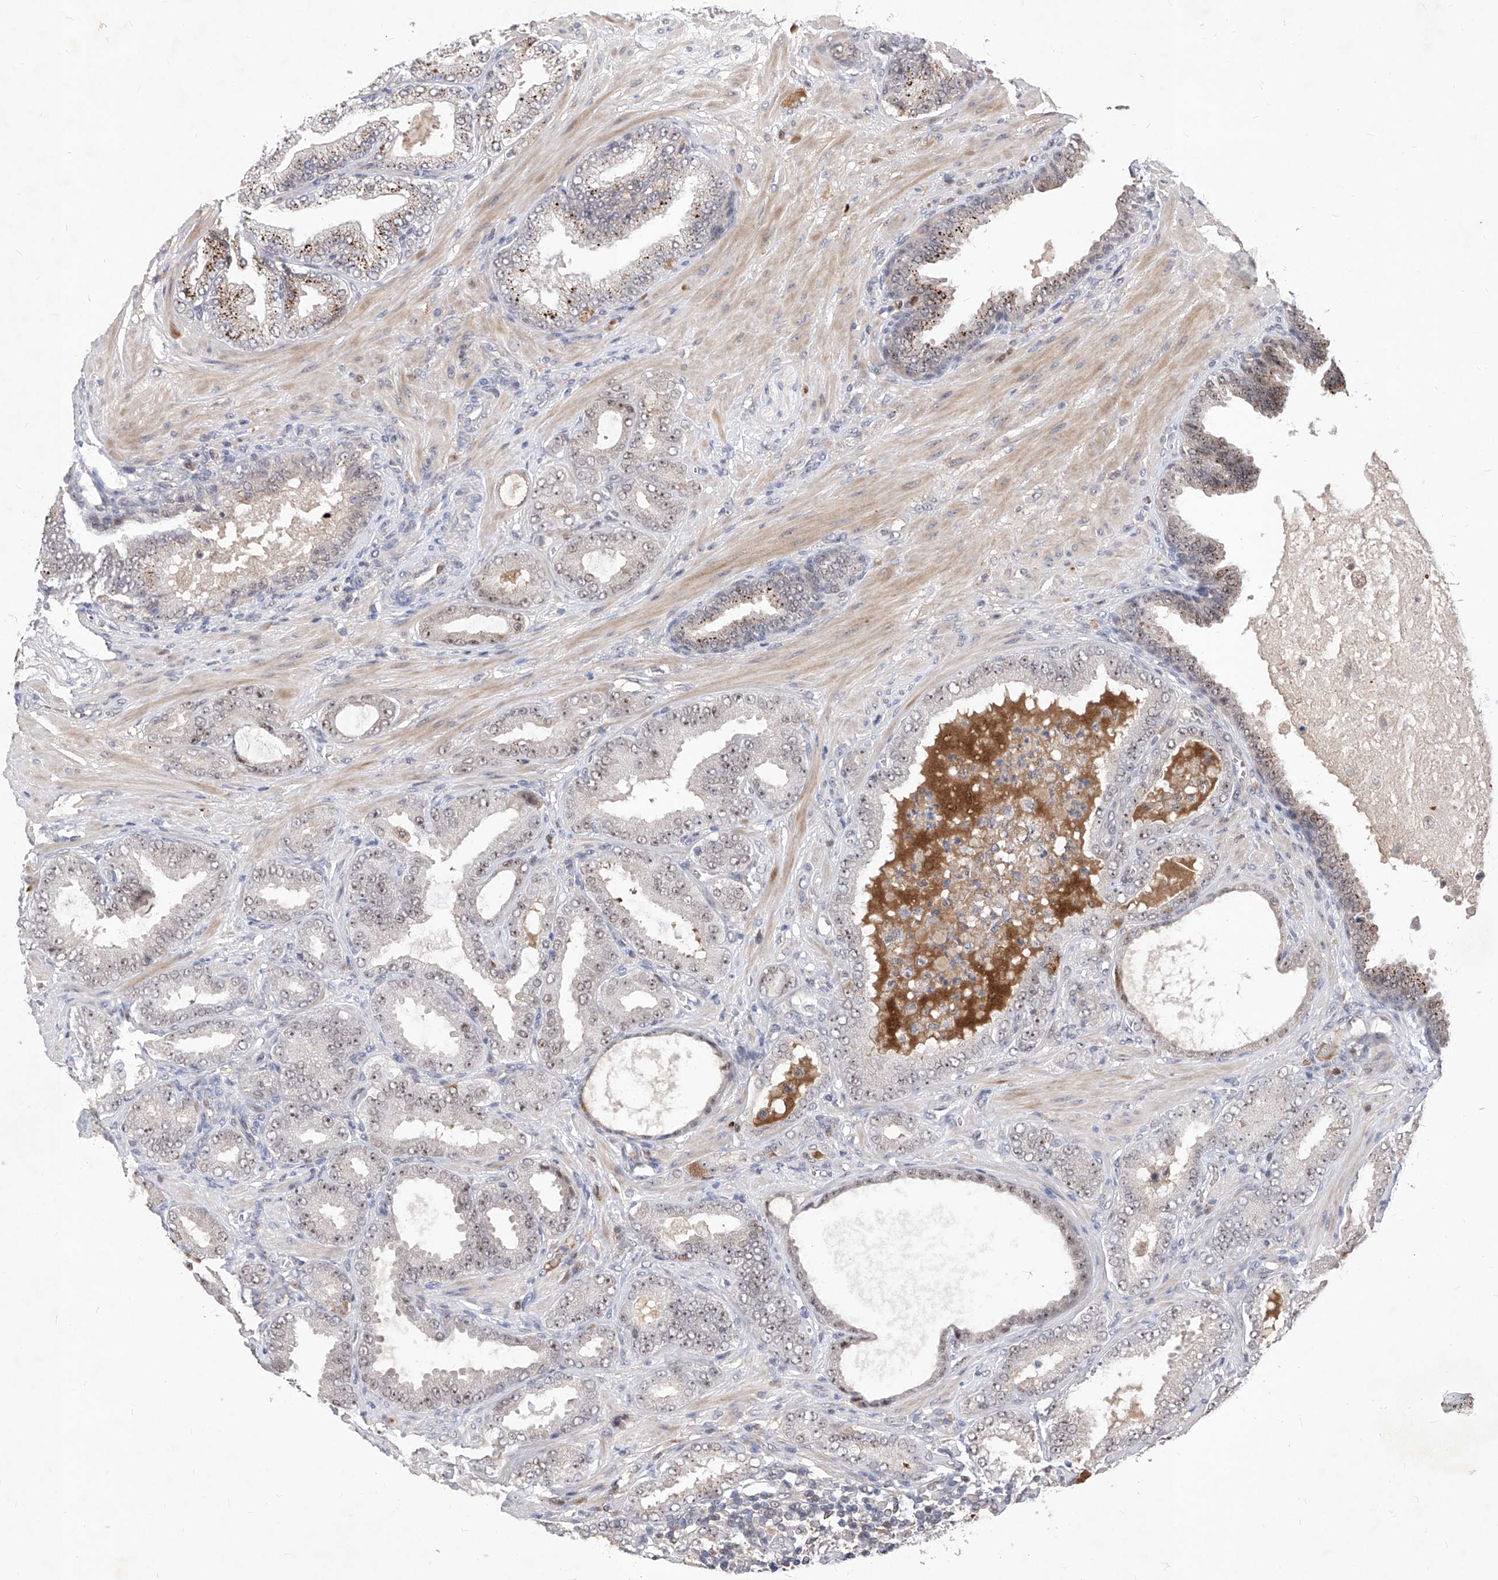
{"staining": {"intensity": "weak", "quantity": "25%-75%", "location": "nuclear"}, "tissue": "prostate cancer", "cell_type": "Tumor cells", "image_type": "cancer", "snomed": [{"axis": "morphology", "description": "Adenocarcinoma, Low grade"}, {"axis": "topography", "description": "Prostate"}], "caption": "About 25%-75% of tumor cells in prostate cancer (low-grade adenocarcinoma) display weak nuclear protein staining as visualized by brown immunohistochemical staining.", "gene": "LGR4", "patient": {"sex": "male", "age": 63}}